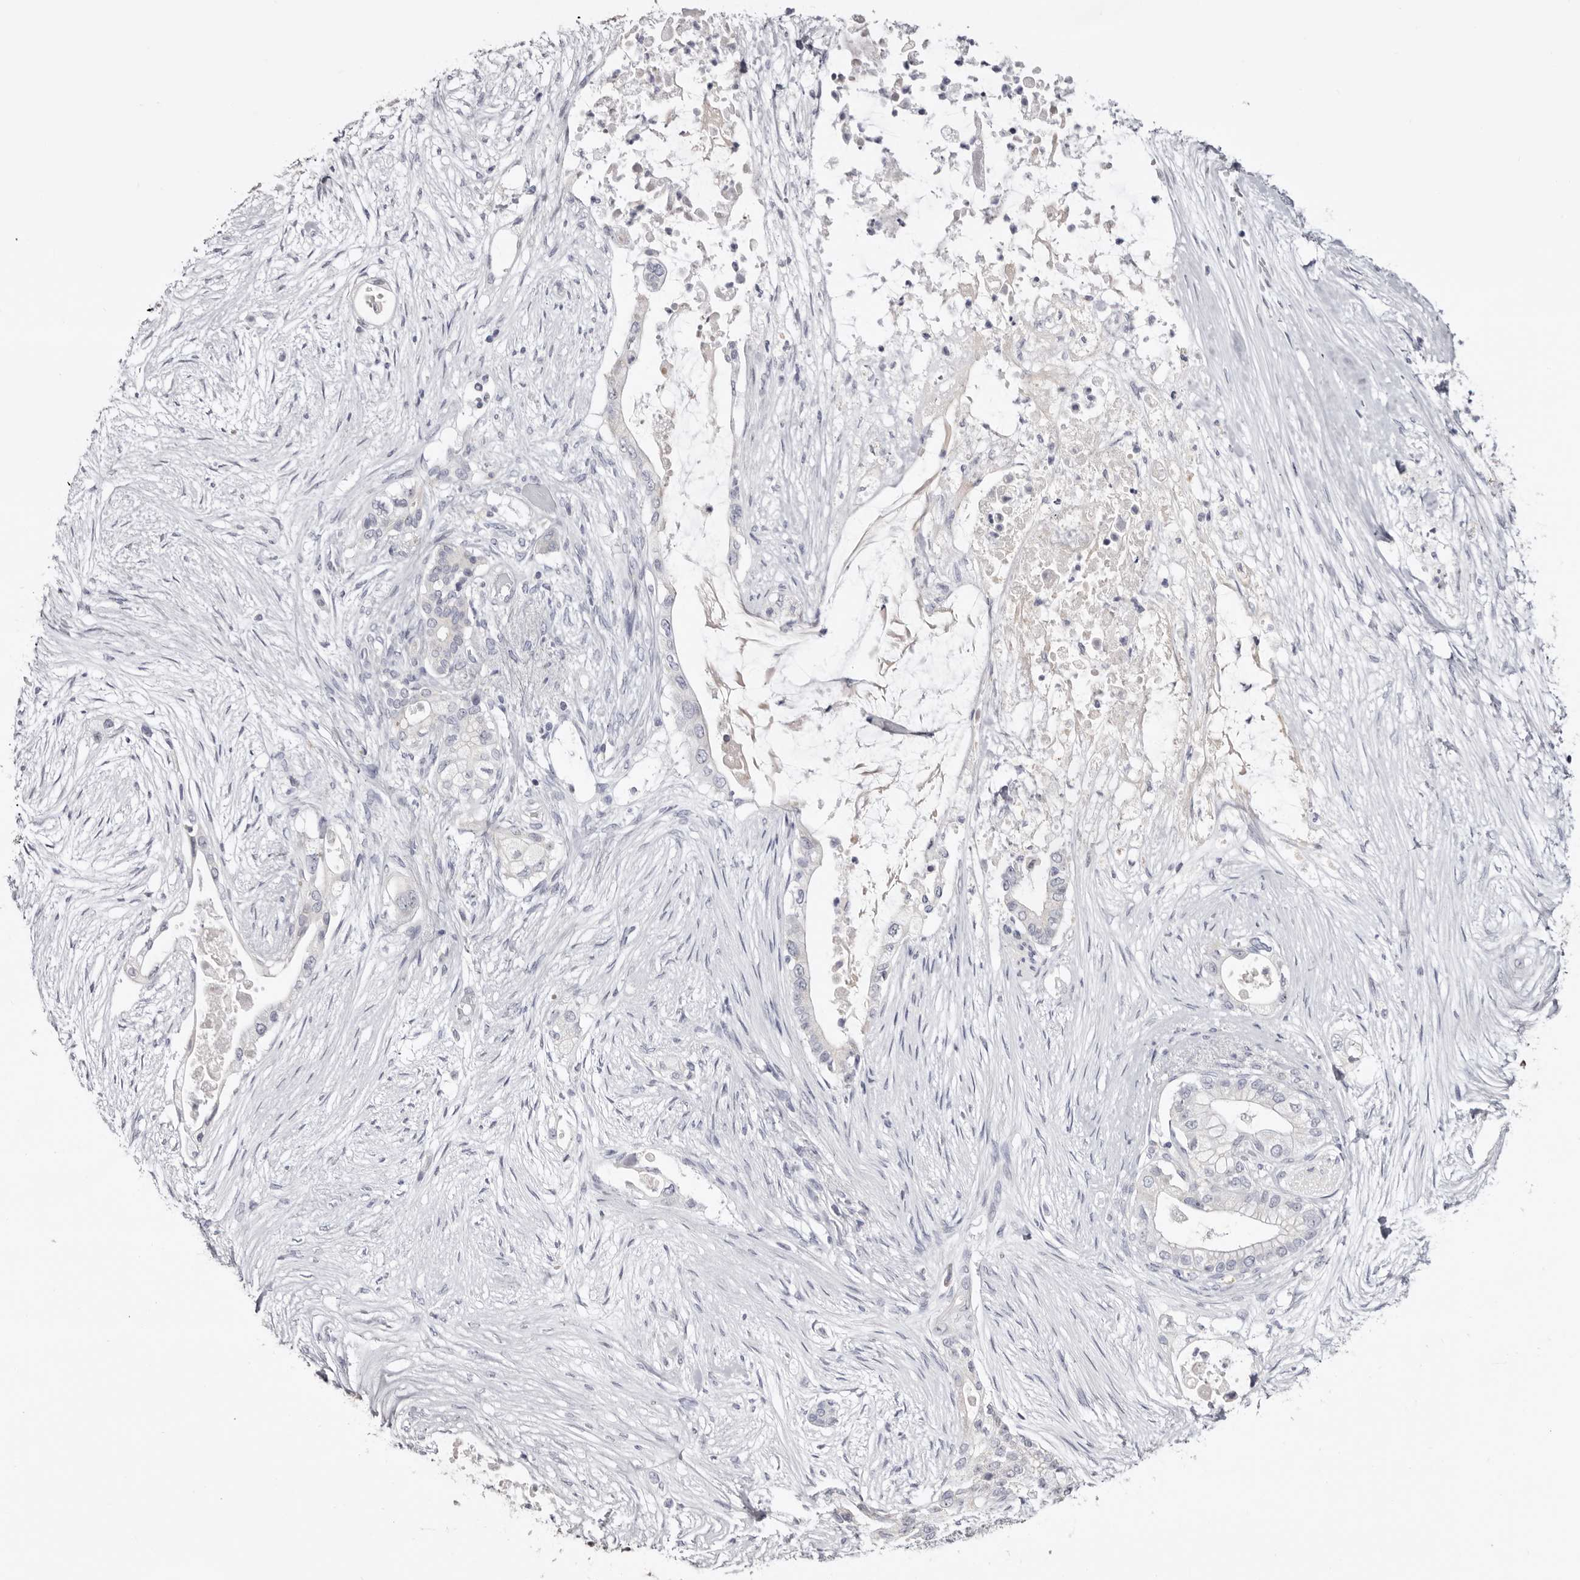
{"staining": {"intensity": "negative", "quantity": "none", "location": "none"}, "tissue": "pancreatic cancer", "cell_type": "Tumor cells", "image_type": "cancer", "snomed": [{"axis": "morphology", "description": "Adenocarcinoma, NOS"}, {"axis": "topography", "description": "Pancreas"}], "caption": "Protein analysis of pancreatic adenocarcinoma demonstrates no significant expression in tumor cells.", "gene": "CASQ1", "patient": {"sex": "male", "age": 53}}